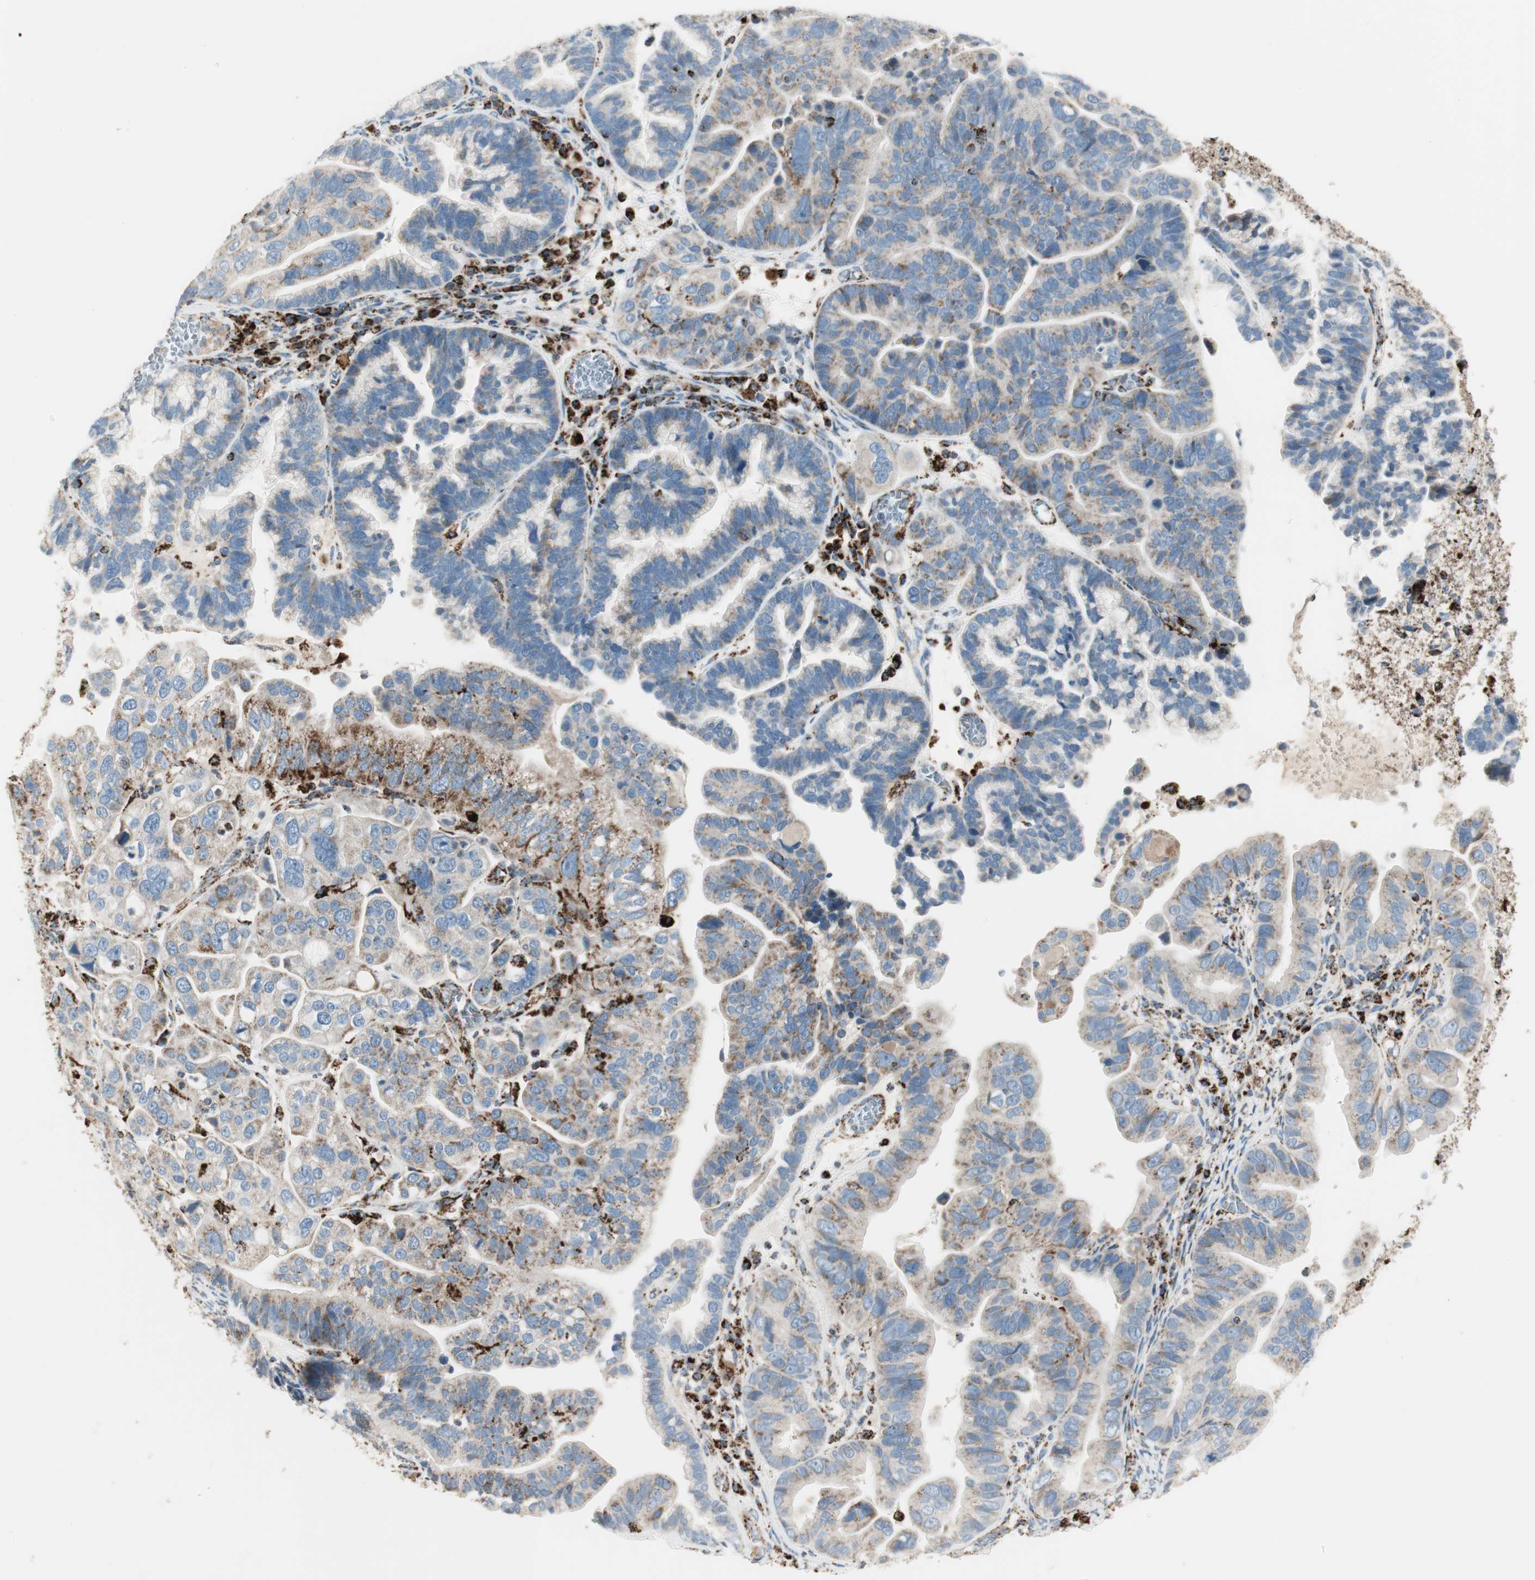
{"staining": {"intensity": "moderate", "quantity": "<25%", "location": "cytoplasmic/membranous"}, "tissue": "ovarian cancer", "cell_type": "Tumor cells", "image_type": "cancer", "snomed": [{"axis": "morphology", "description": "Cystadenocarcinoma, serous, NOS"}, {"axis": "topography", "description": "Ovary"}], "caption": "Serous cystadenocarcinoma (ovarian) stained for a protein (brown) shows moderate cytoplasmic/membranous positive positivity in approximately <25% of tumor cells.", "gene": "ME2", "patient": {"sex": "female", "age": 56}}